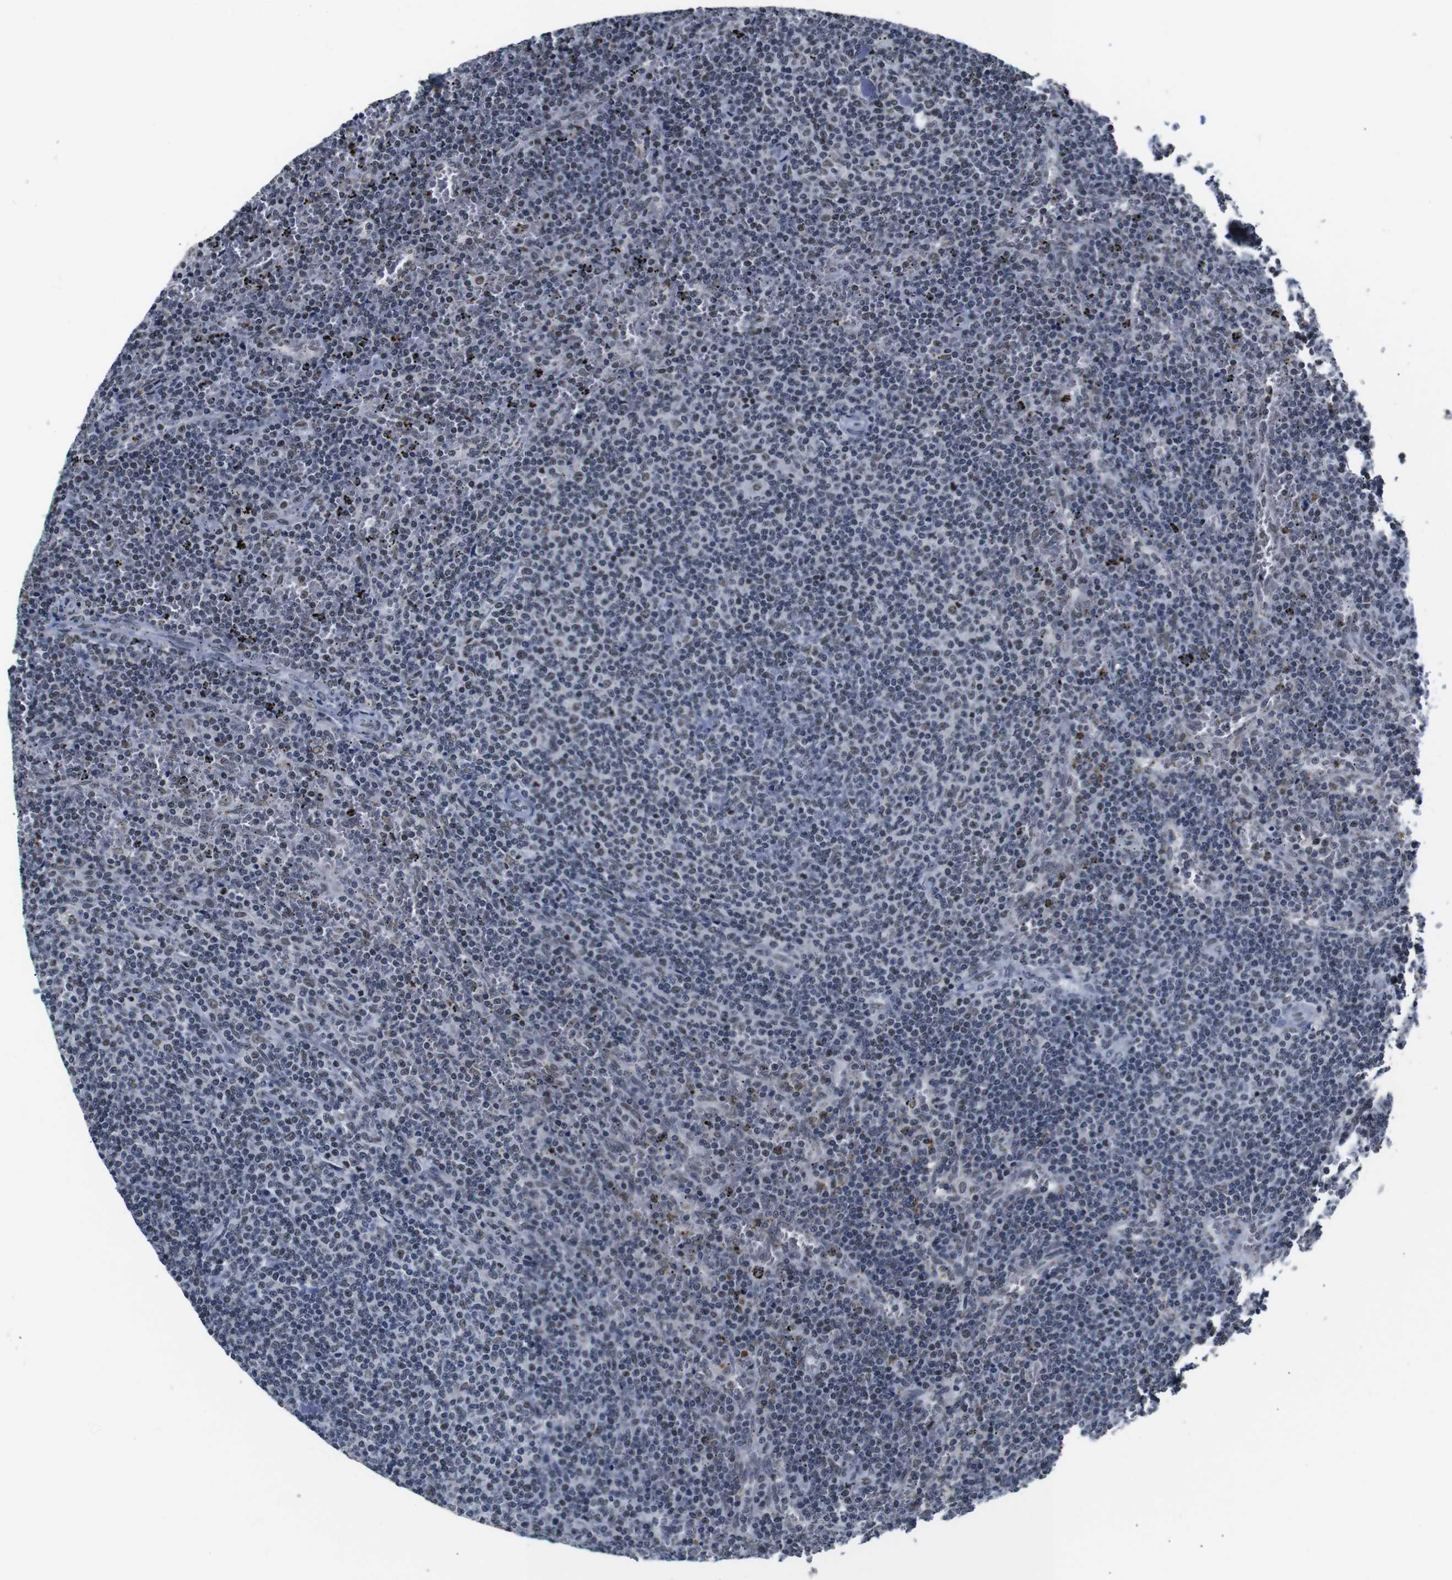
{"staining": {"intensity": "weak", "quantity": "<25%", "location": "nuclear"}, "tissue": "lymphoma", "cell_type": "Tumor cells", "image_type": "cancer", "snomed": [{"axis": "morphology", "description": "Malignant lymphoma, non-Hodgkin's type, Low grade"}, {"axis": "topography", "description": "Spleen"}], "caption": "A micrograph of lymphoma stained for a protein exhibits no brown staining in tumor cells.", "gene": "ILDR2", "patient": {"sex": "female", "age": 50}}